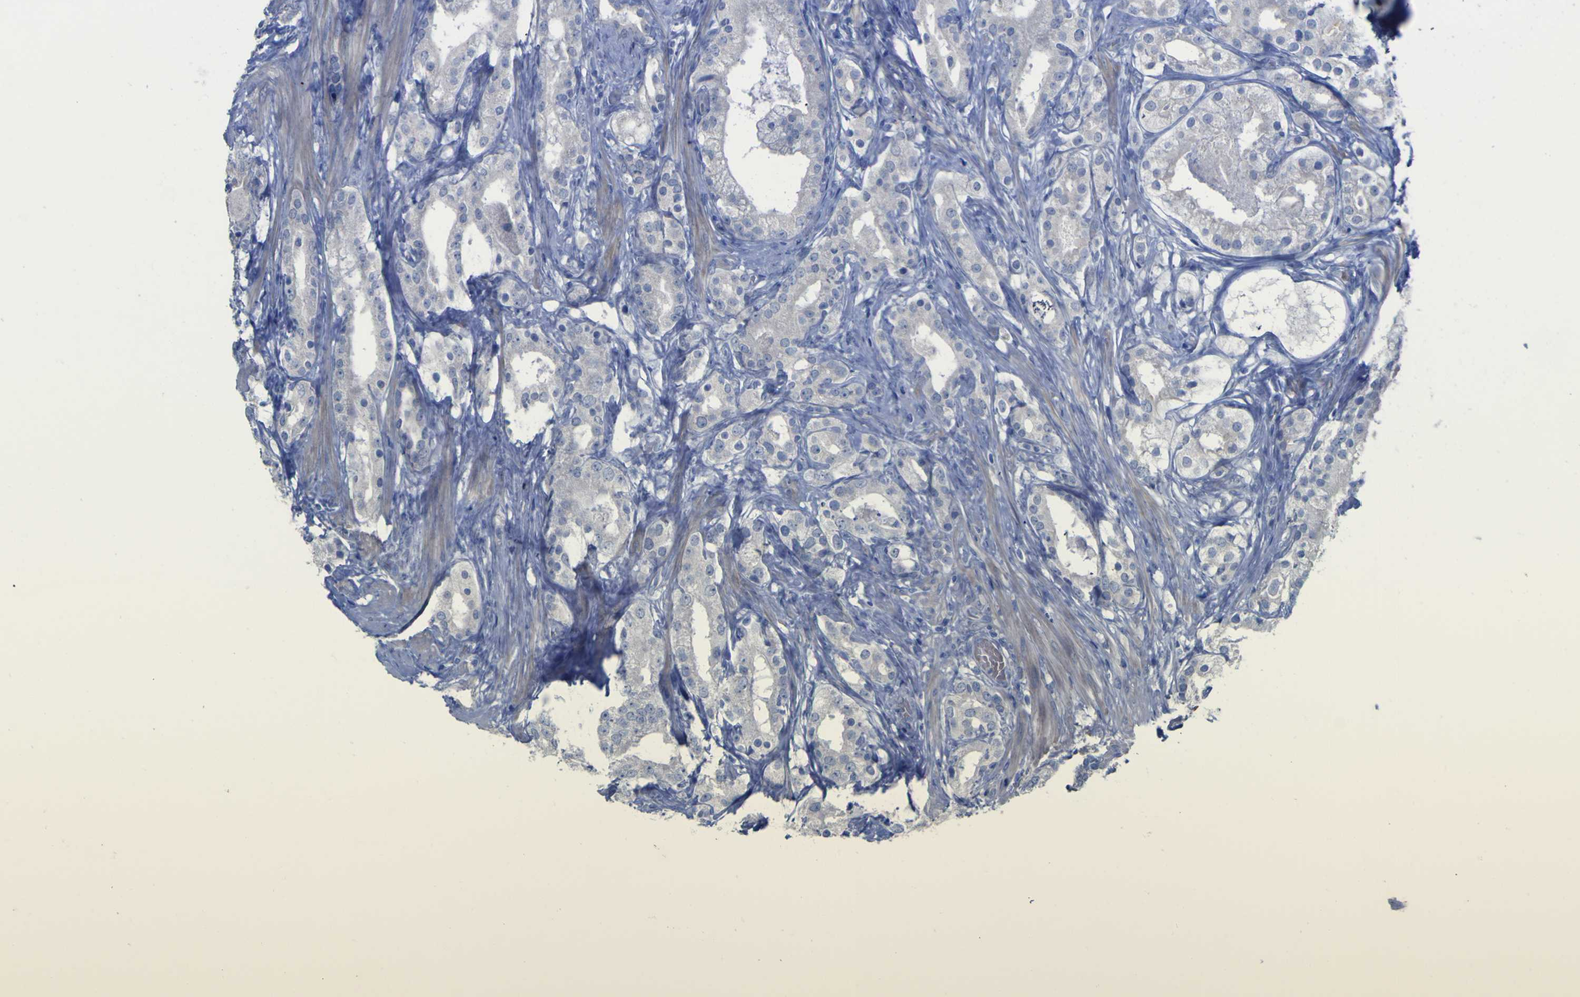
{"staining": {"intensity": "negative", "quantity": "none", "location": "none"}, "tissue": "prostate cancer", "cell_type": "Tumor cells", "image_type": "cancer", "snomed": [{"axis": "morphology", "description": "Adenocarcinoma, Low grade"}, {"axis": "topography", "description": "Prostate"}], "caption": "An IHC photomicrograph of prostate low-grade adenocarcinoma is shown. There is no staining in tumor cells of prostate low-grade adenocarcinoma.", "gene": "GCM1", "patient": {"sex": "male", "age": 59}}